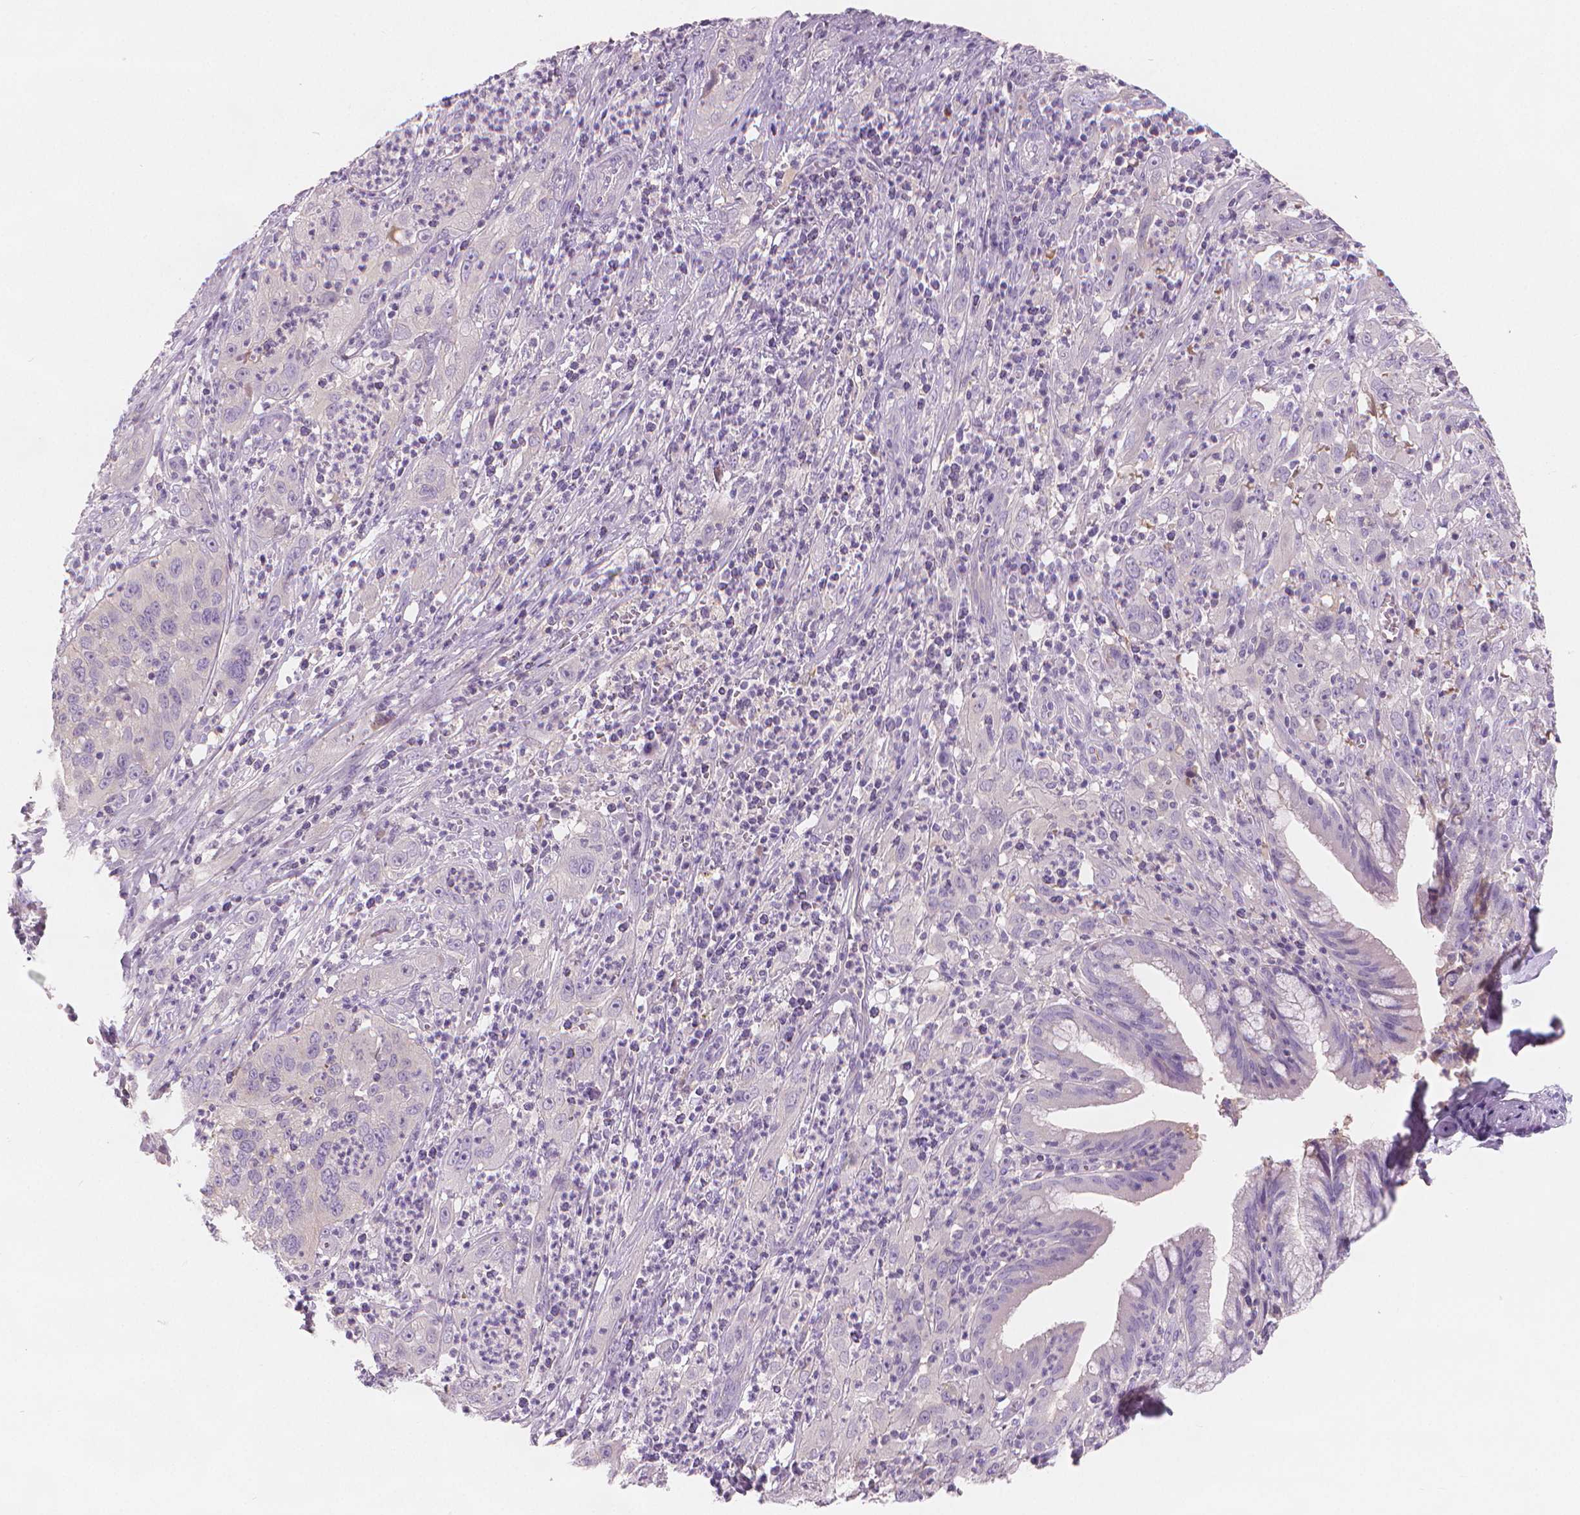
{"staining": {"intensity": "negative", "quantity": "none", "location": "none"}, "tissue": "cervical cancer", "cell_type": "Tumor cells", "image_type": "cancer", "snomed": [{"axis": "morphology", "description": "Squamous cell carcinoma, NOS"}, {"axis": "topography", "description": "Cervix"}], "caption": "Immunohistochemical staining of cervical cancer shows no significant expression in tumor cells. (DAB (3,3'-diaminobenzidine) IHC visualized using brightfield microscopy, high magnification).", "gene": "APOA4", "patient": {"sex": "female", "age": 32}}